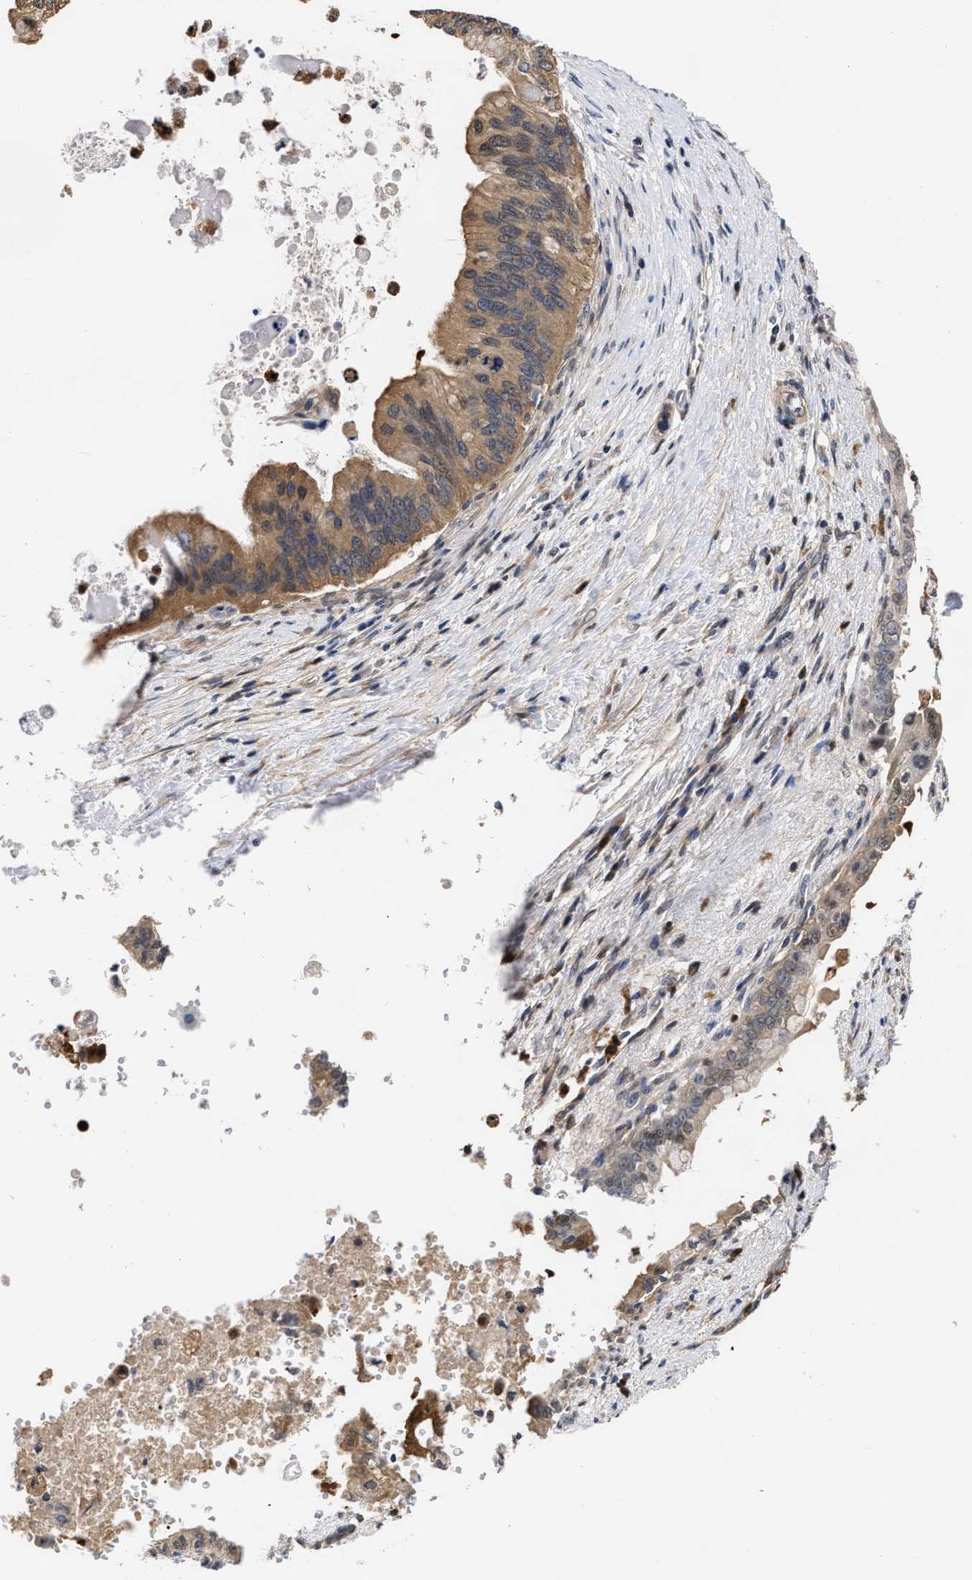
{"staining": {"intensity": "moderate", "quantity": ">75%", "location": "cytoplasmic/membranous"}, "tissue": "pancreatic cancer", "cell_type": "Tumor cells", "image_type": "cancer", "snomed": [{"axis": "morphology", "description": "Adenocarcinoma, NOS"}, {"axis": "topography", "description": "Pancreas"}], "caption": "Protein expression analysis of pancreatic adenocarcinoma shows moderate cytoplasmic/membranous staining in approximately >75% of tumor cells. Immunohistochemistry stains the protein in brown and the nuclei are stained blue.", "gene": "KLHDC1", "patient": {"sex": "female", "age": 73}}